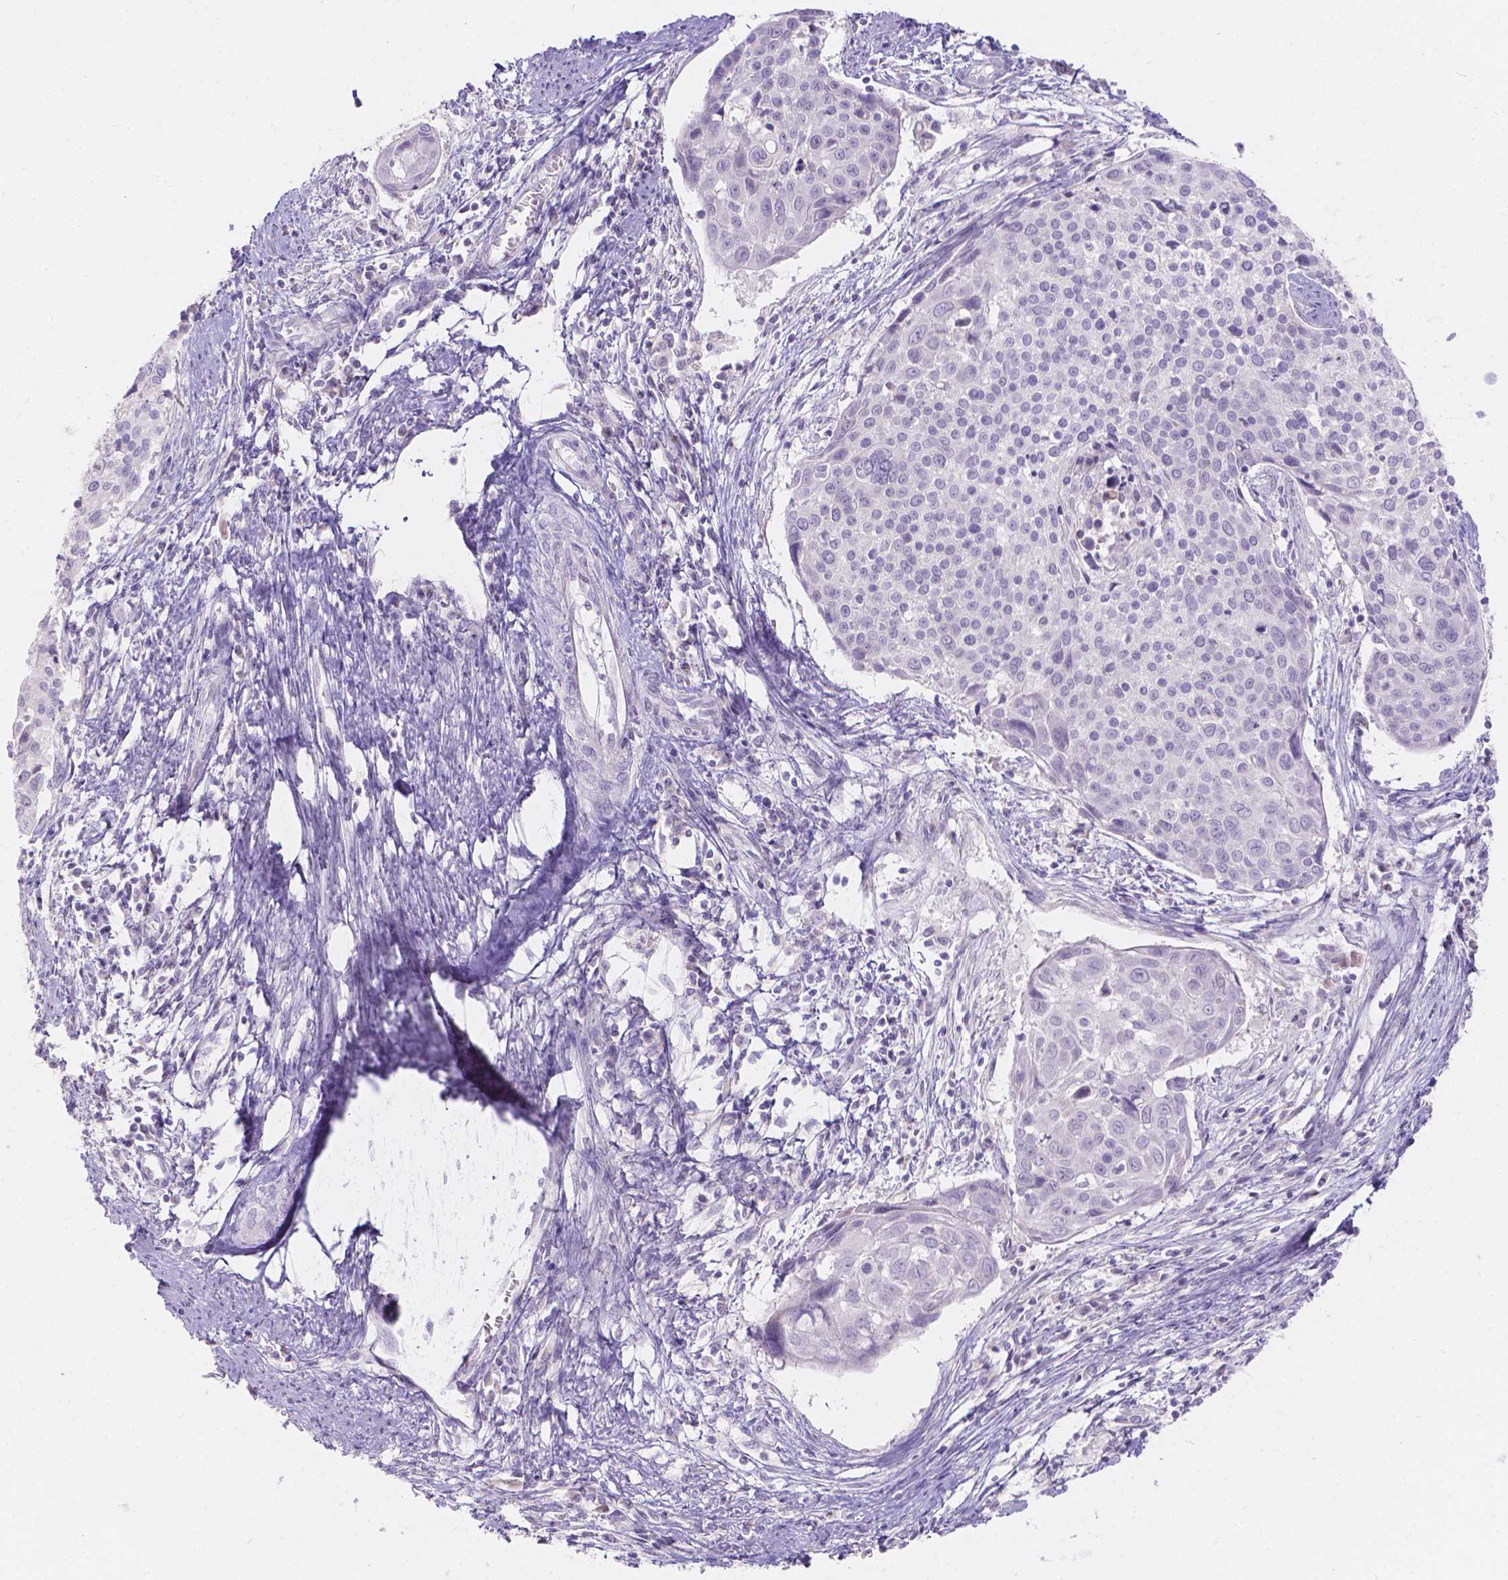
{"staining": {"intensity": "negative", "quantity": "none", "location": "none"}, "tissue": "cervical cancer", "cell_type": "Tumor cells", "image_type": "cancer", "snomed": [{"axis": "morphology", "description": "Squamous cell carcinoma, NOS"}, {"axis": "topography", "description": "Cervix"}], "caption": "Micrograph shows no significant protein expression in tumor cells of cervical cancer.", "gene": "HTN3", "patient": {"sex": "female", "age": 39}}